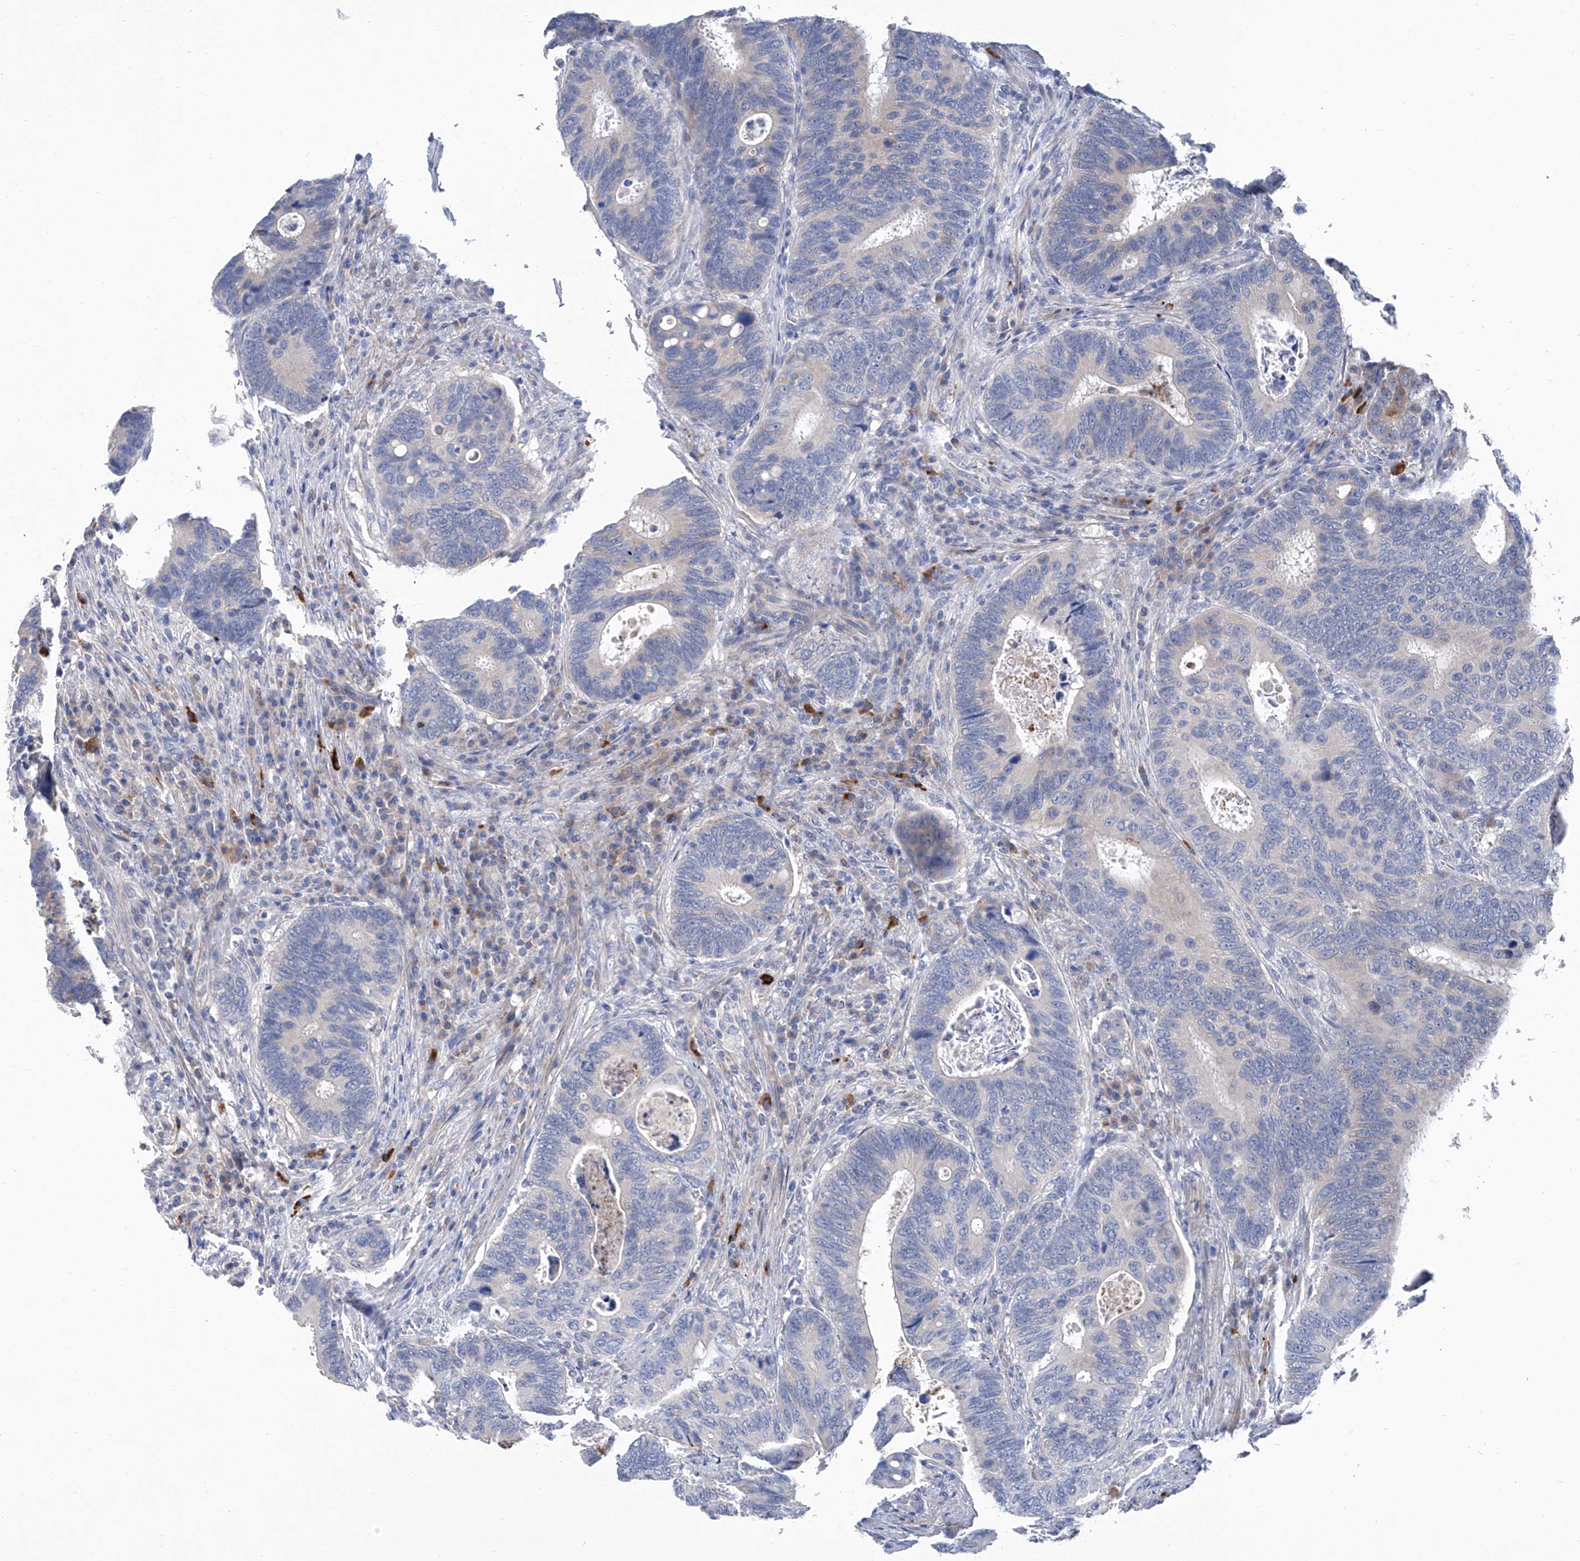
{"staining": {"intensity": "negative", "quantity": "none", "location": "none"}, "tissue": "colorectal cancer", "cell_type": "Tumor cells", "image_type": "cancer", "snomed": [{"axis": "morphology", "description": "Adenocarcinoma, NOS"}, {"axis": "topography", "description": "Colon"}], "caption": "The immunohistochemistry (IHC) micrograph has no significant expression in tumor cells of colorectal adenocarcinoma tissue. (DAB (3,3'-diaminobenzidine) IHC with hematoxylin counter stain).", "gene": "GPT", "patient": {"sex": "male", "age": 72}}